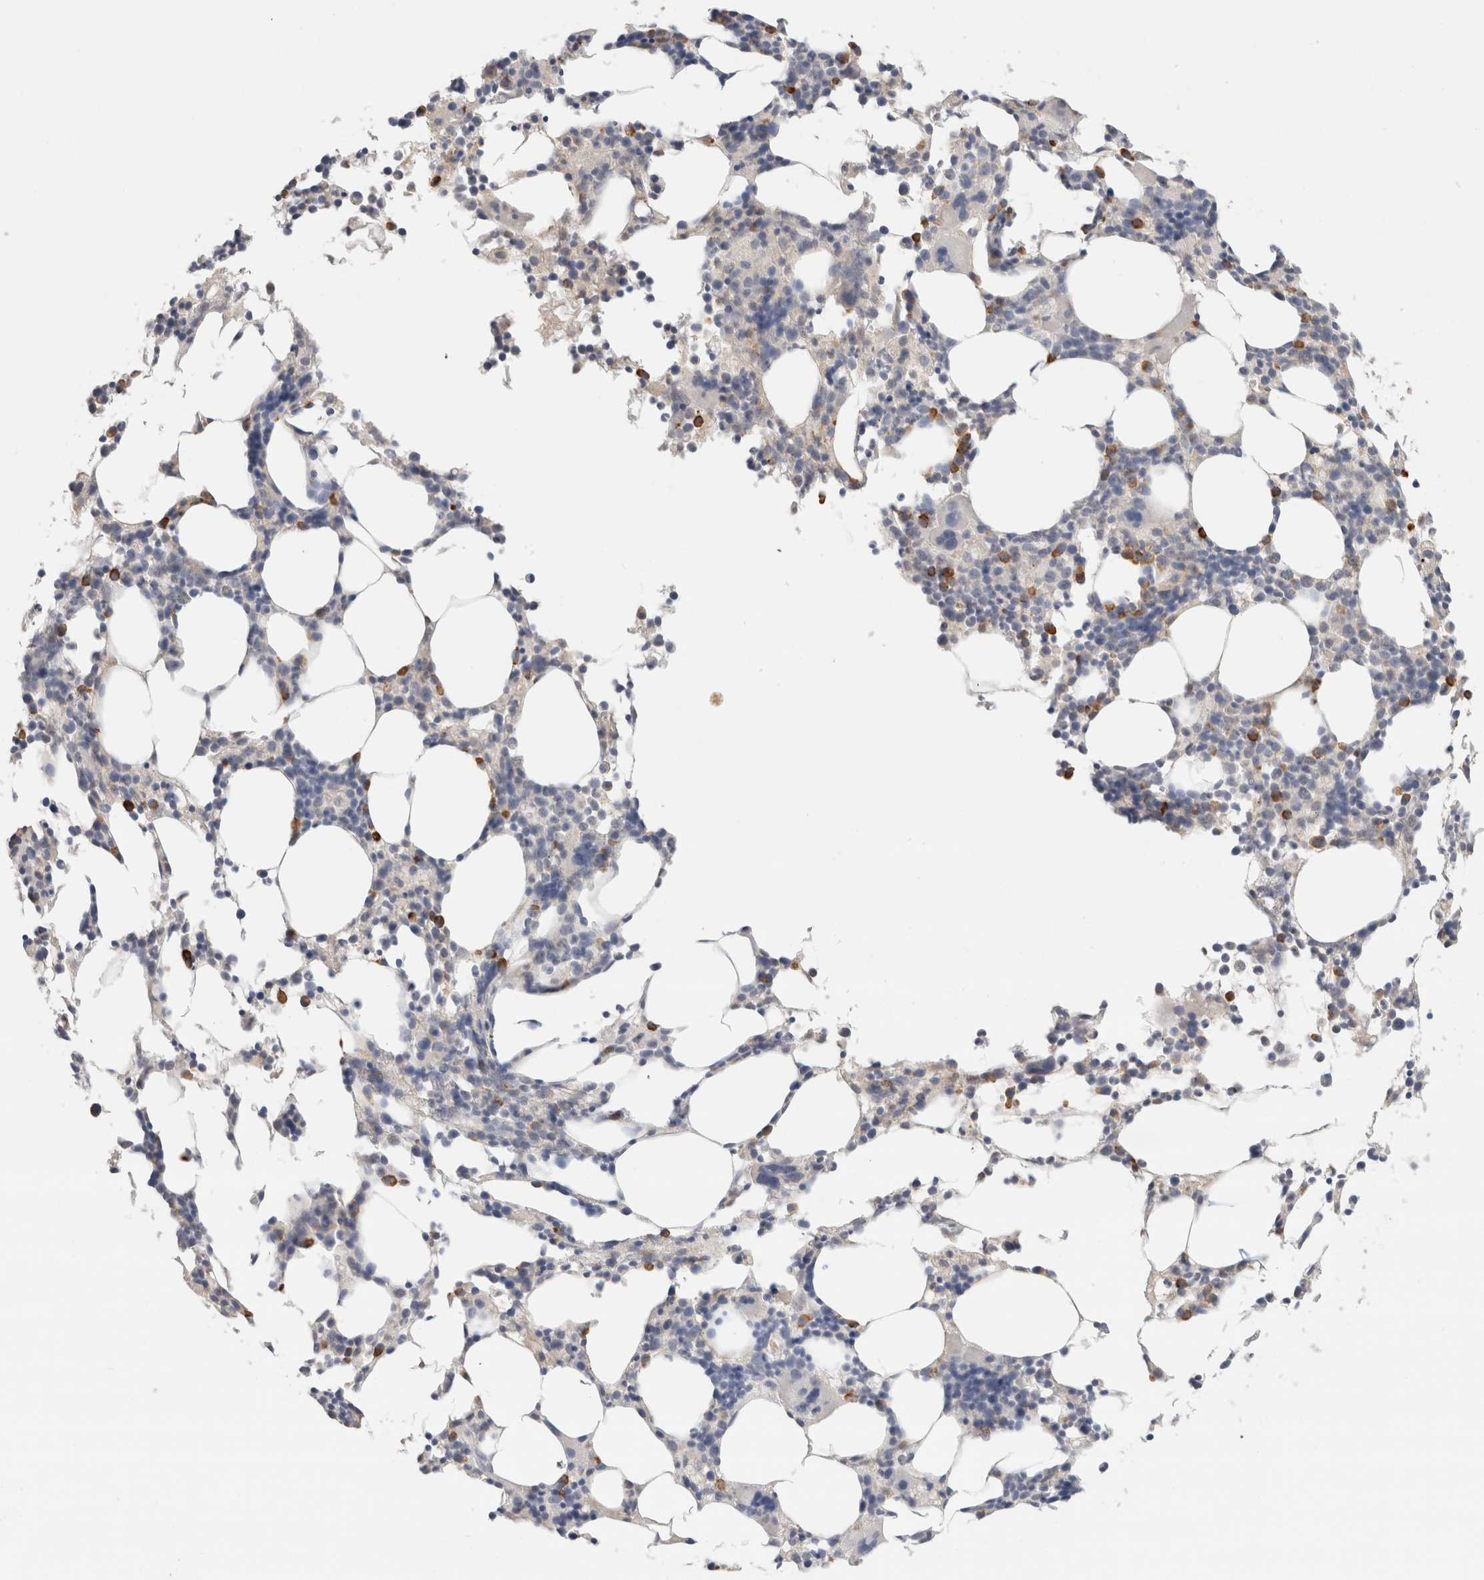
{"staining": {"intensity": "strong", "quantity": "<25%", "location": "cytoplasmic/membranous"}, "tissue": "bone marrow", "cell_type": "Hematopoietic cells", "image_type": "normal", "snomed": [{"axis": "morphology", "description": "Normal tissue, NOS"}, {"axis": "morphology", "description": "Inflammation, NOS"}, {"axis": "topography", "description": "Bone marrow"}], "caption": "Bone marrow stained for a protein displays strong cytoplasmic/membranous positivity in hematopoietic cells.", "gene": "CD80", "patient": {"sex": "male", "age": 55}}